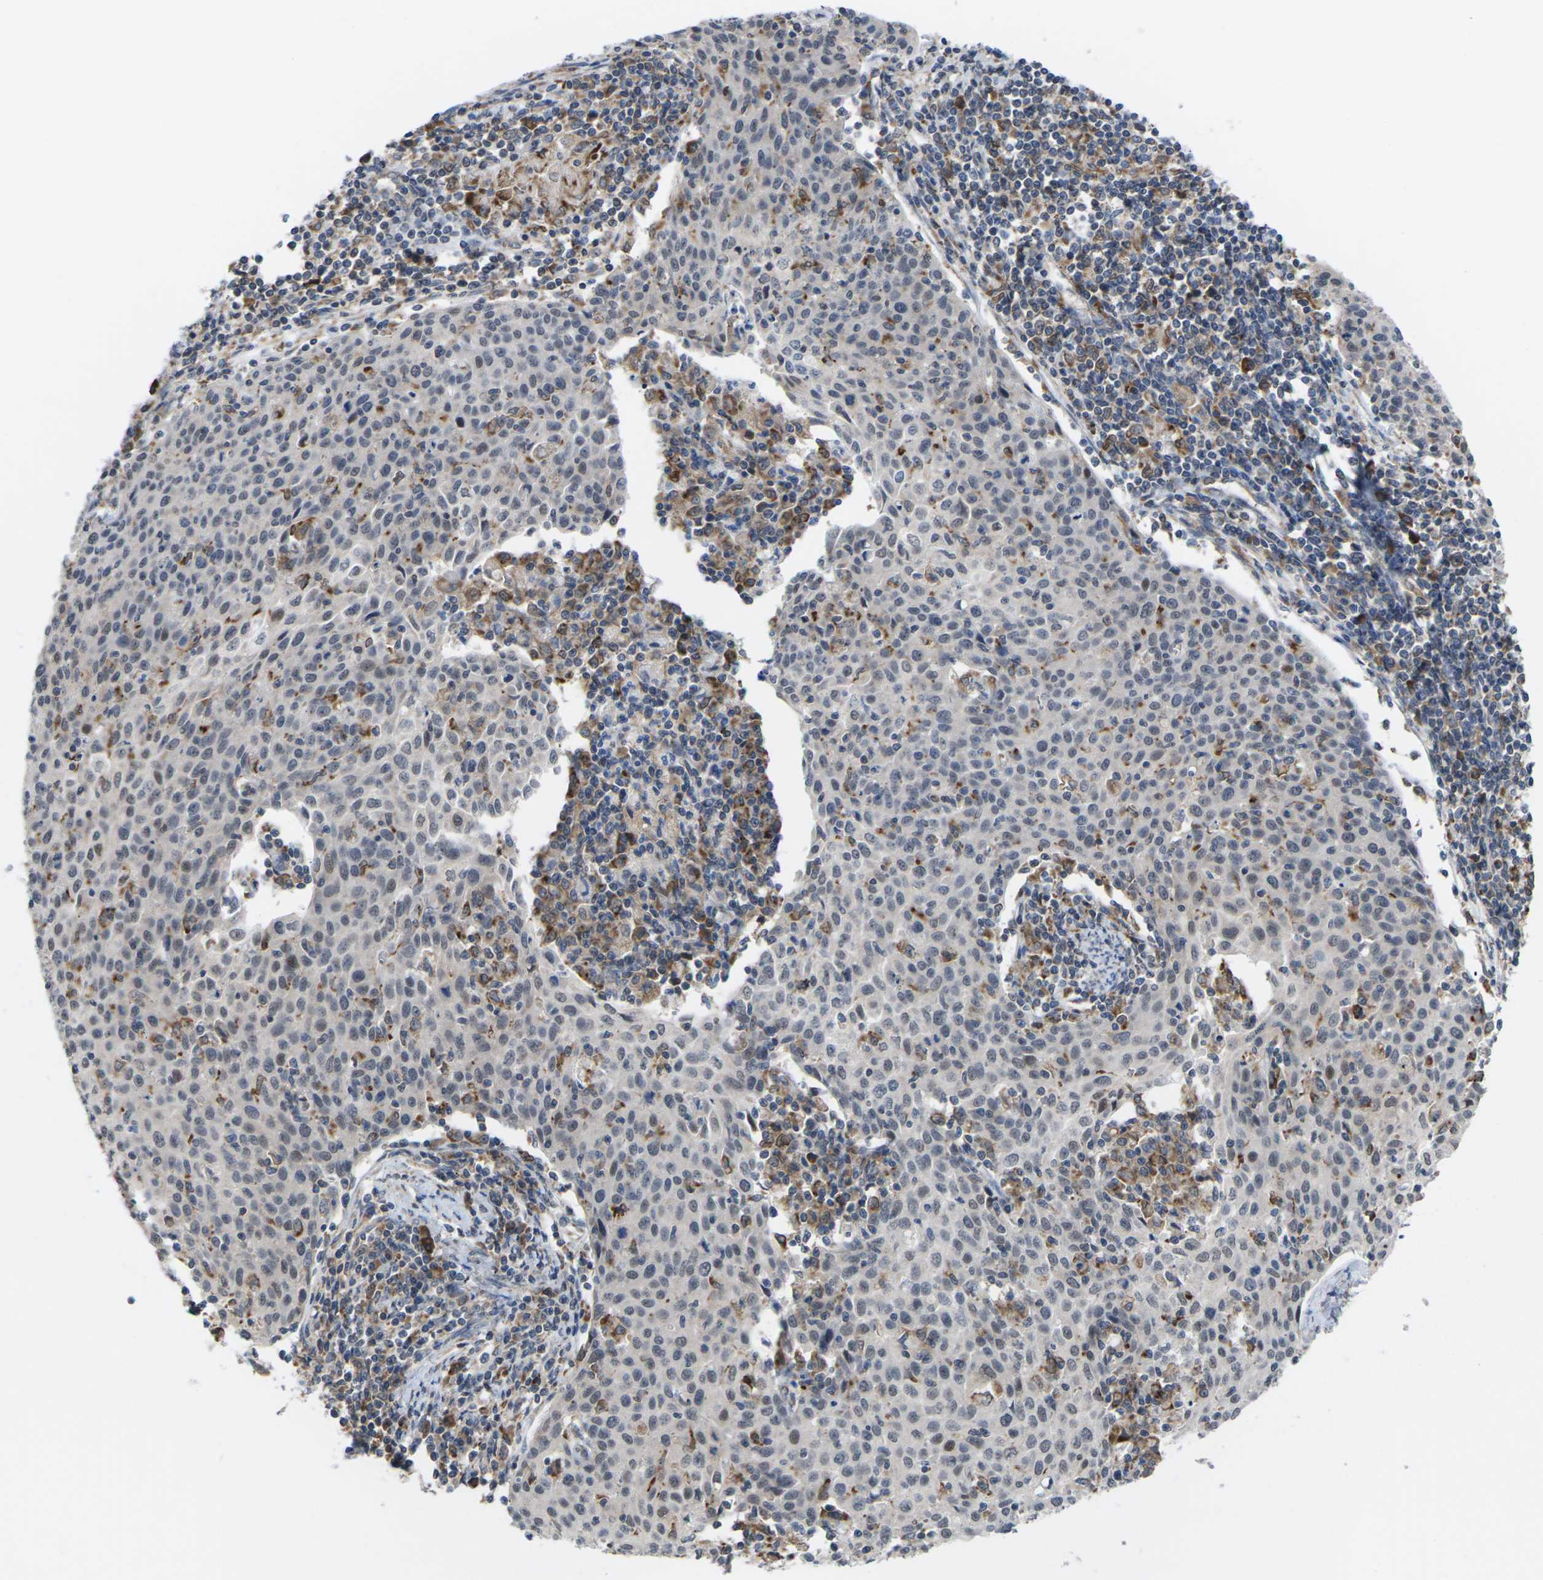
{"staining": {"intensity": "negative", "quantity": "none", "location": "none"}, "tissue": "cervical cancer", "cell_type": "Tumor cells", "image_type": "cancer", "snomed": [{"axis": "morphology", "description": "Squamous cell carcinoma, NOS"}, {"axis": "topography", "description": "Cervix"}], "caption": "This is an immunohistochemistry (IHC) photomicrograph of human cervical cancer. There is no expression in tumor cells.", "gene": "PDZK1IP1", "patient": {"sex": "female", "age": 38}}